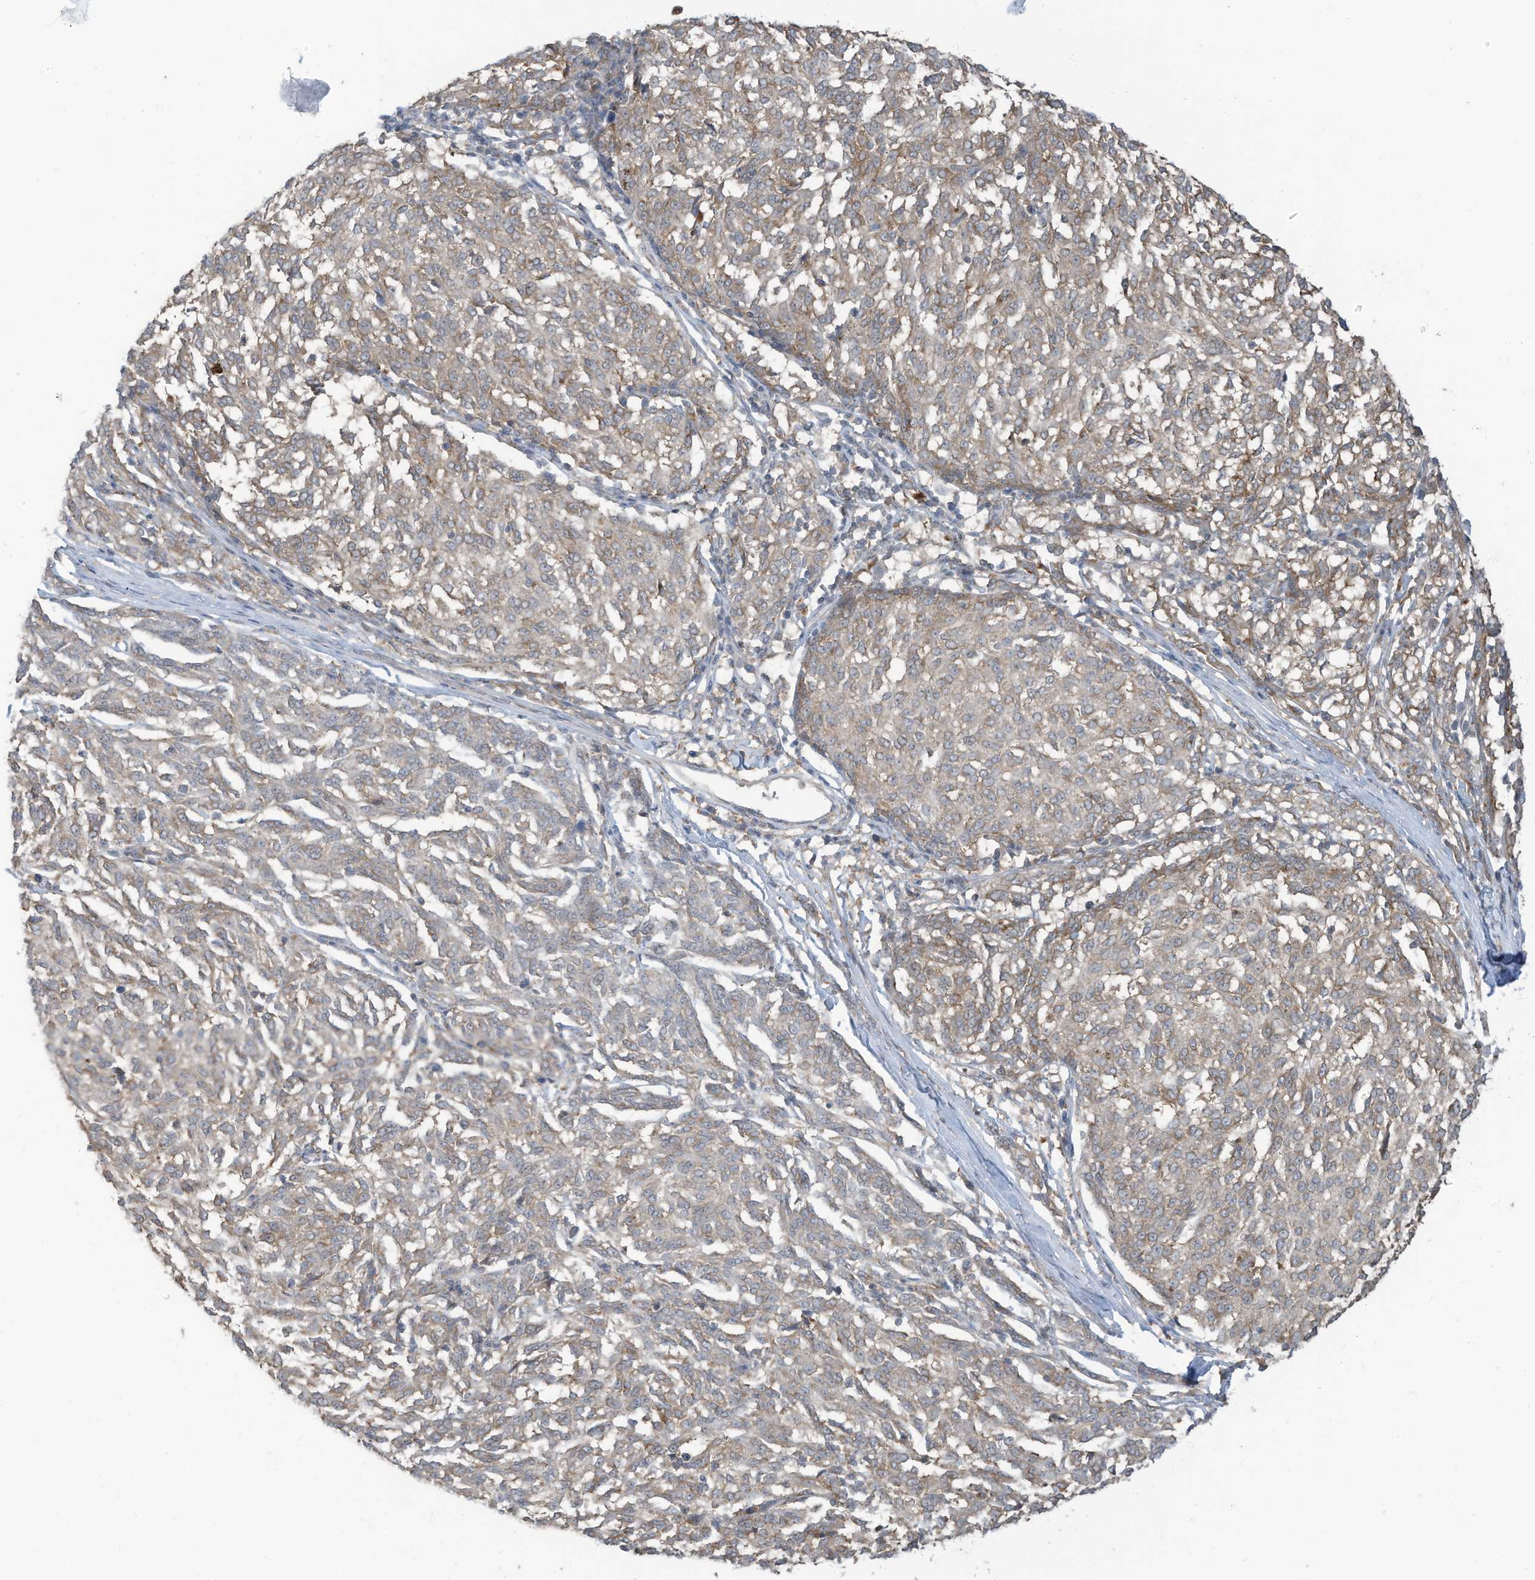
{"staining": {"intensity": "weak", "quantity": "25%-75%", "location": "cytoplasmic/membranous"}, "tissue": "melanoma", "cell_type": "Tumor cells", "image_type": "cancer", "snomed": [{"axis": "morphology", "description": "Malignant melanoma, NOS"}, {"axis": "topography", "description": "Skin"}], "caption": "Melanoma stained with DAB immunohistochemistry exhibits low levels of weak cytoplasmic/membranous expression in about 25%-75% of tumor cells. (brown staining indicates protein expression, while blue staining denotes nuclei).", "gene": "DZIP3", "patient": {"sex": "female", "age": 72}}